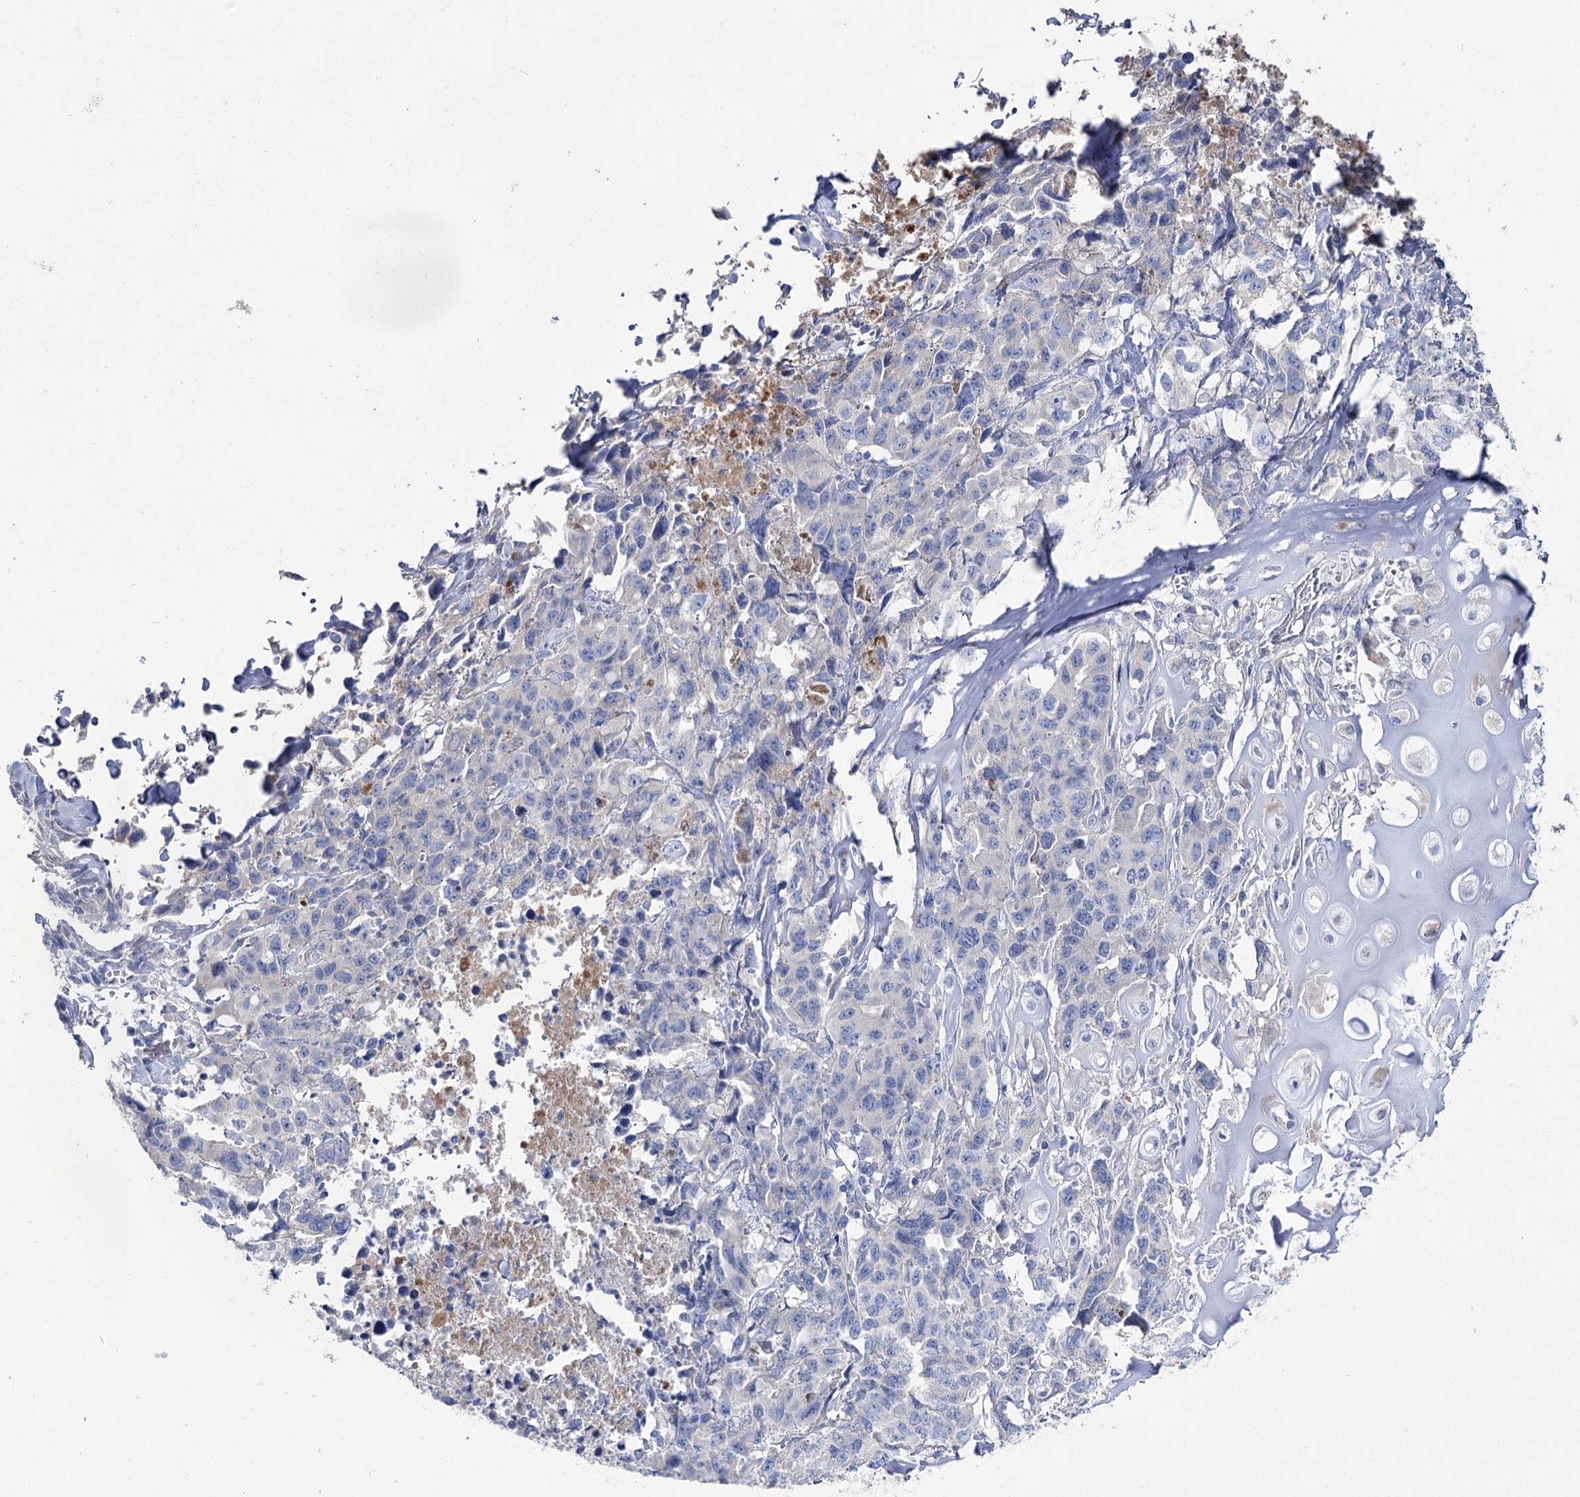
{"staining": {"intensity": "negative", "quantity": "none", "location": "none"}, "tissue": "lung cancer", "cell_type": "Tumor cells", "image_type": "cancer", "snomed": [{"axis": "morphology", "description": "Adenocarcinoma, NOS"}, {"axis": "topography", "description": "Lung"}], "caption": "Immunohistochemistry (IHC) of adenocarcinoma (lung) displays no staining in tumor cells. (IHC, brightfield microscopy, high magnification).", "gene": "NRAP", "patient": {"sex": "female", "age": 51}}